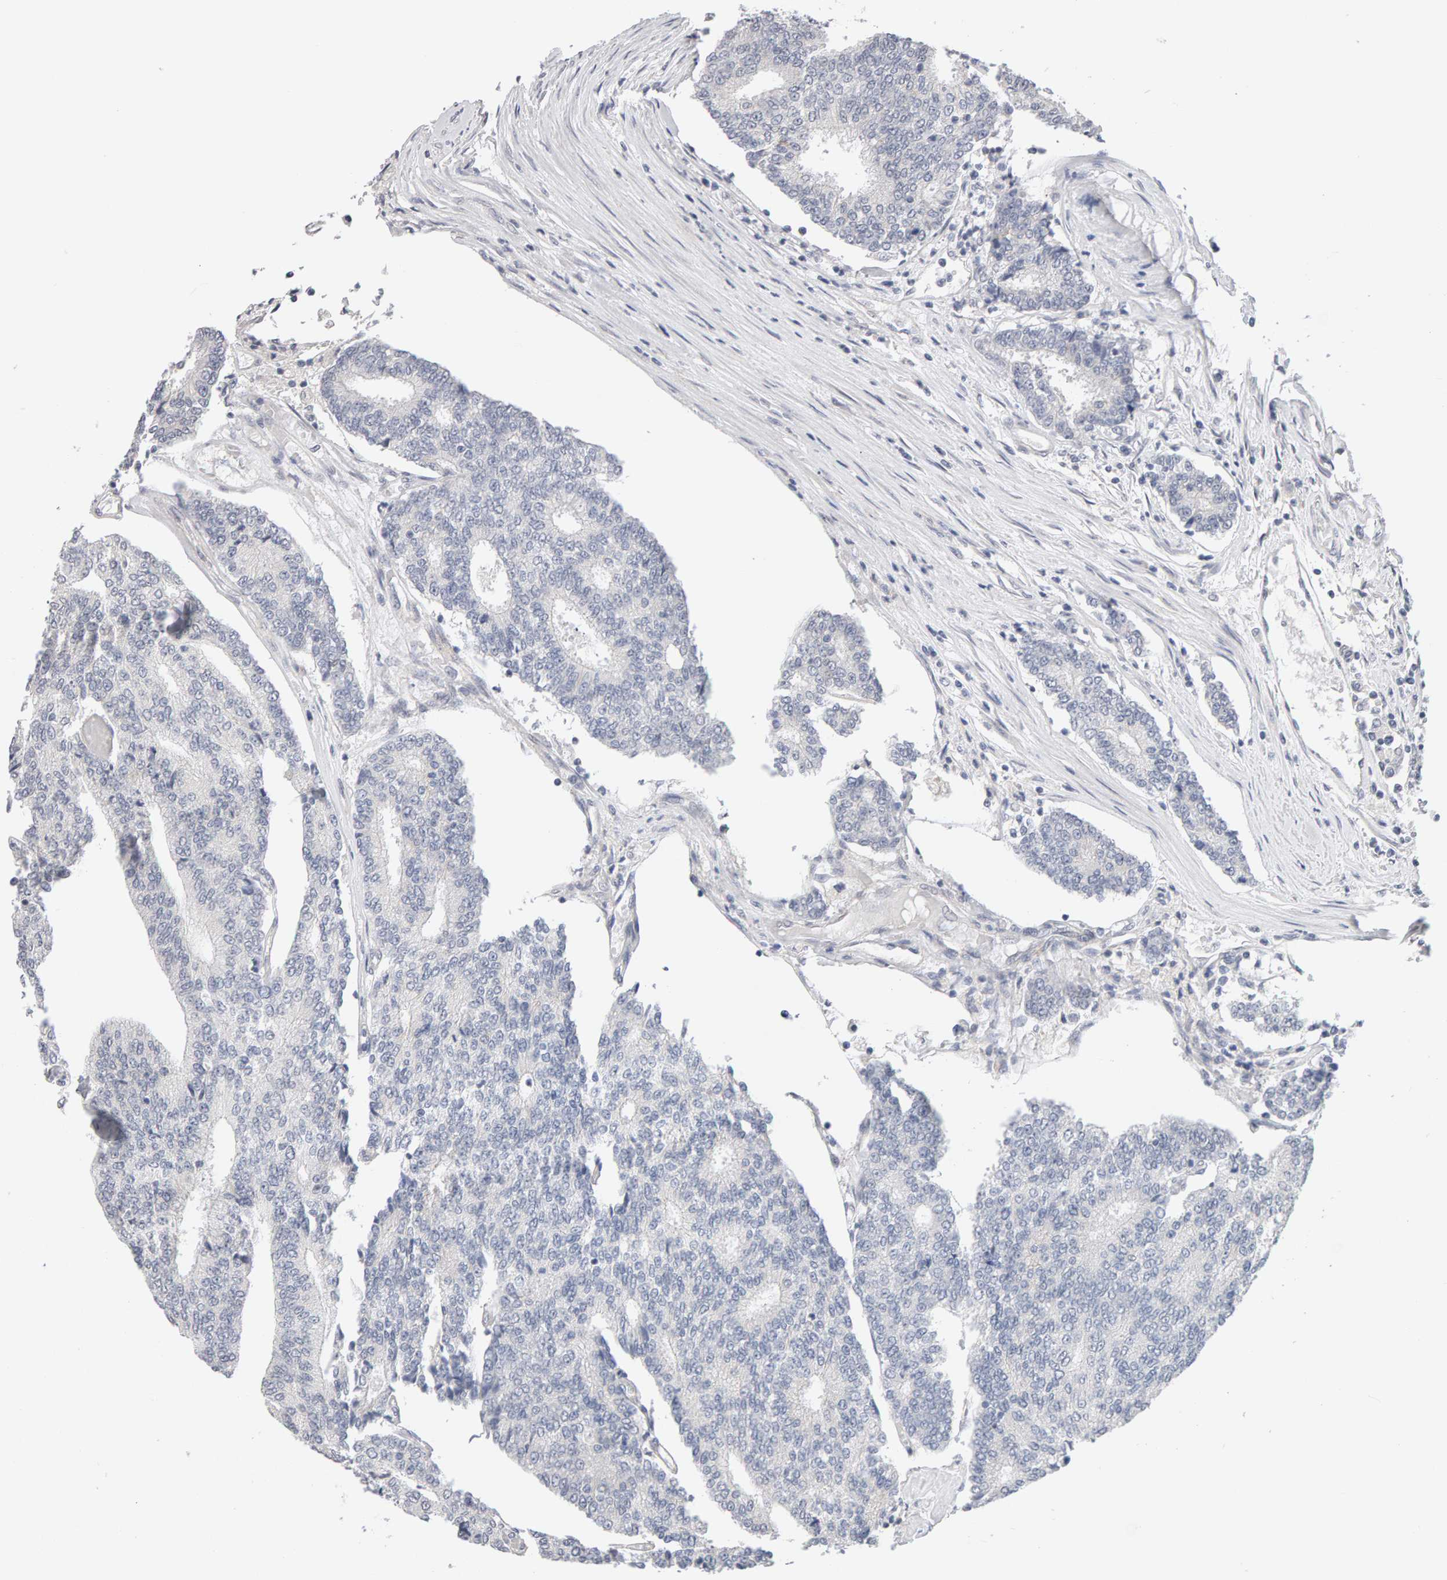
{"staining": {"intensity": "negative", "quantity": "none", "location": "none"}, "tissue": "prostate cancer", "cell_type": "Tumor cells", "image_type": "cancer", "snomed": [{"axis": "morphology", "description": "Normal tissue, NOS"}, {"axis": "morphology", "description": "Adenocarcinoma, High grade"}, {"axis": "topography", "description": "Prostate"}, {"axis": "topography", "description": "Seminal veicle"}], "caption": "Tumor cells show no significant positivity in adenocarcinoma (high-grade) (prostate). (DAB (3,3'-diaminobenzidine) IHC visualized using brightfield microscopy, high magnification).", "gene": "HNF4A", "patient": {"sex": "male", "age": 55}}